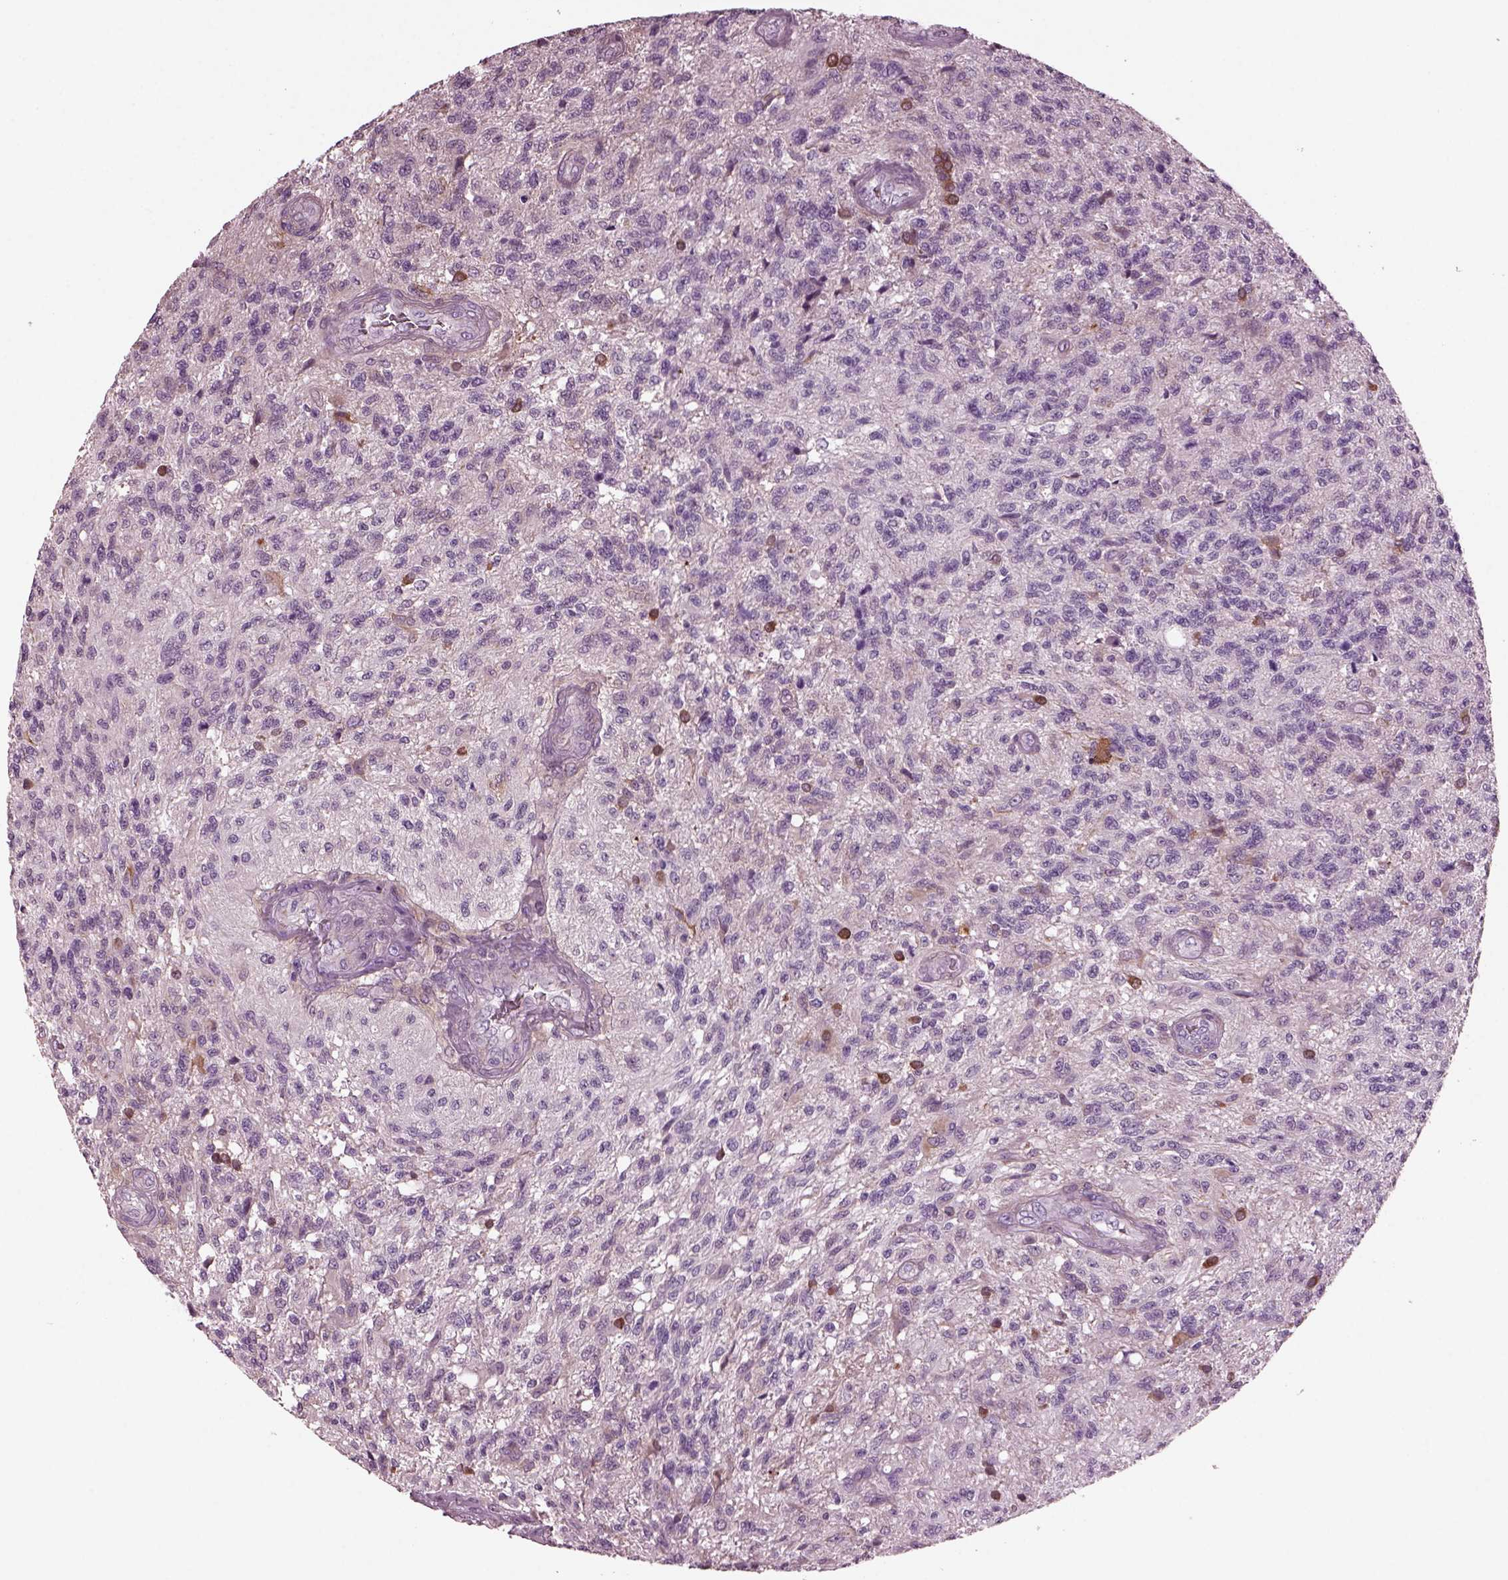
{"staining": {"intensity": "negative", "quantity": "none", "location": "none"}, "tissue": "glioma", "cell_type": "Tumor cells", "image_type": "cancer", "snomed": [{"axis": "morphology", "description": "Glioma, malignant, High grade"}, {"axis": "topography", "description": "Brain"}], "caption": "High power microscopy photomicrograph of an immunohistochemistry image of malignant glioma (high-grade), revealing no significant staining in tumor cells.", "gene": "GDF11", "patient": {"sex": "male", "age": 56}}